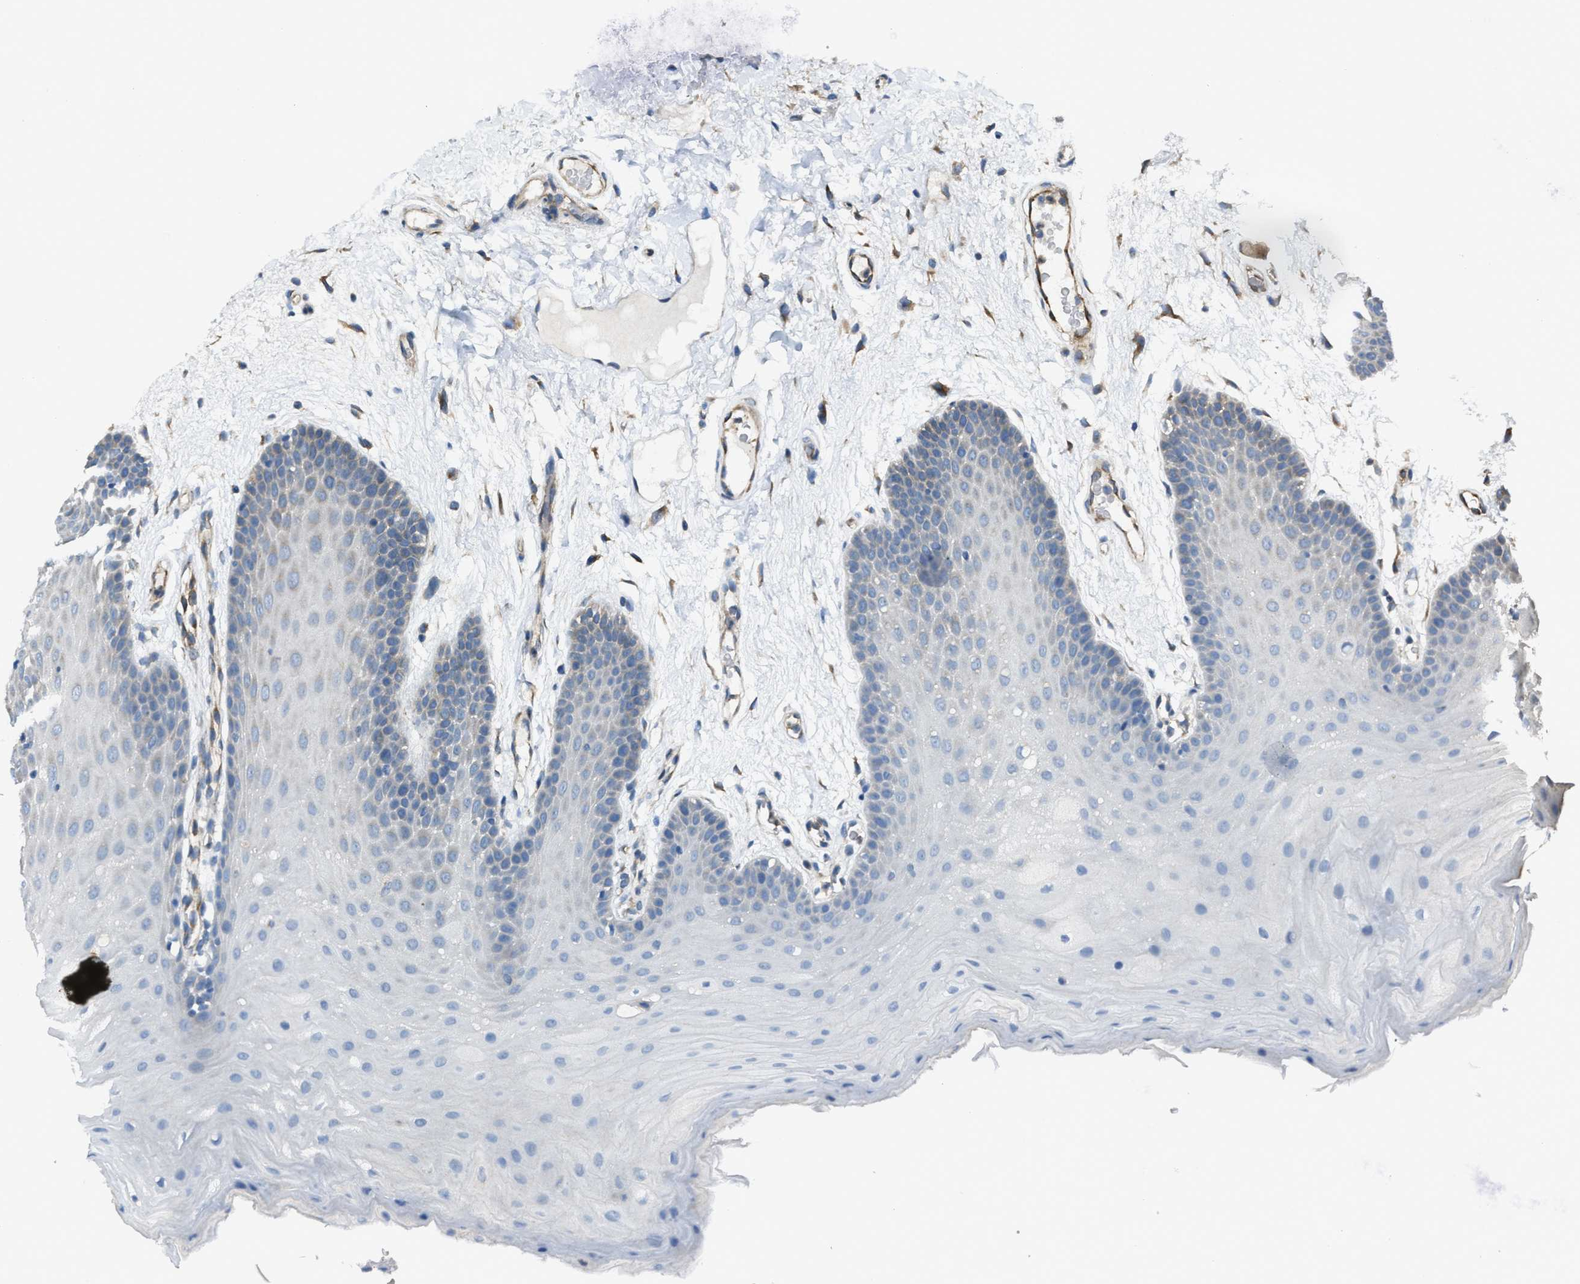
{"staining": {"intensity": "moderate", "quantity": "<25%", "location": "cytoplasmic/membranous"}, "tissue": "oral mucosa", "cell_type": "Squamous epithelial cells", "image_type": "normal", "snomed": [{"axis": "morphology", "description": "Normal tissue, NOS"}, {"axis": "morphology", "description": "Squamous cell carcinoma, NOS"}, {"axis": "topography", "description": "Oral tissue"}, {"axis": "topography", "description": "Head-Neck"}], "caption": "High-power microscopy captured an immunohistochemistry histopathology image of benign oral mucosa, revealing moderate cytoplasmic/membranous positivity in approximately <25% of squamous epithelial cells. (brown staining indicates protein expression, while blue staining denotes nuclei).", "gene": "TRPC1", "patient": {"sex": "male", "age": 71}}